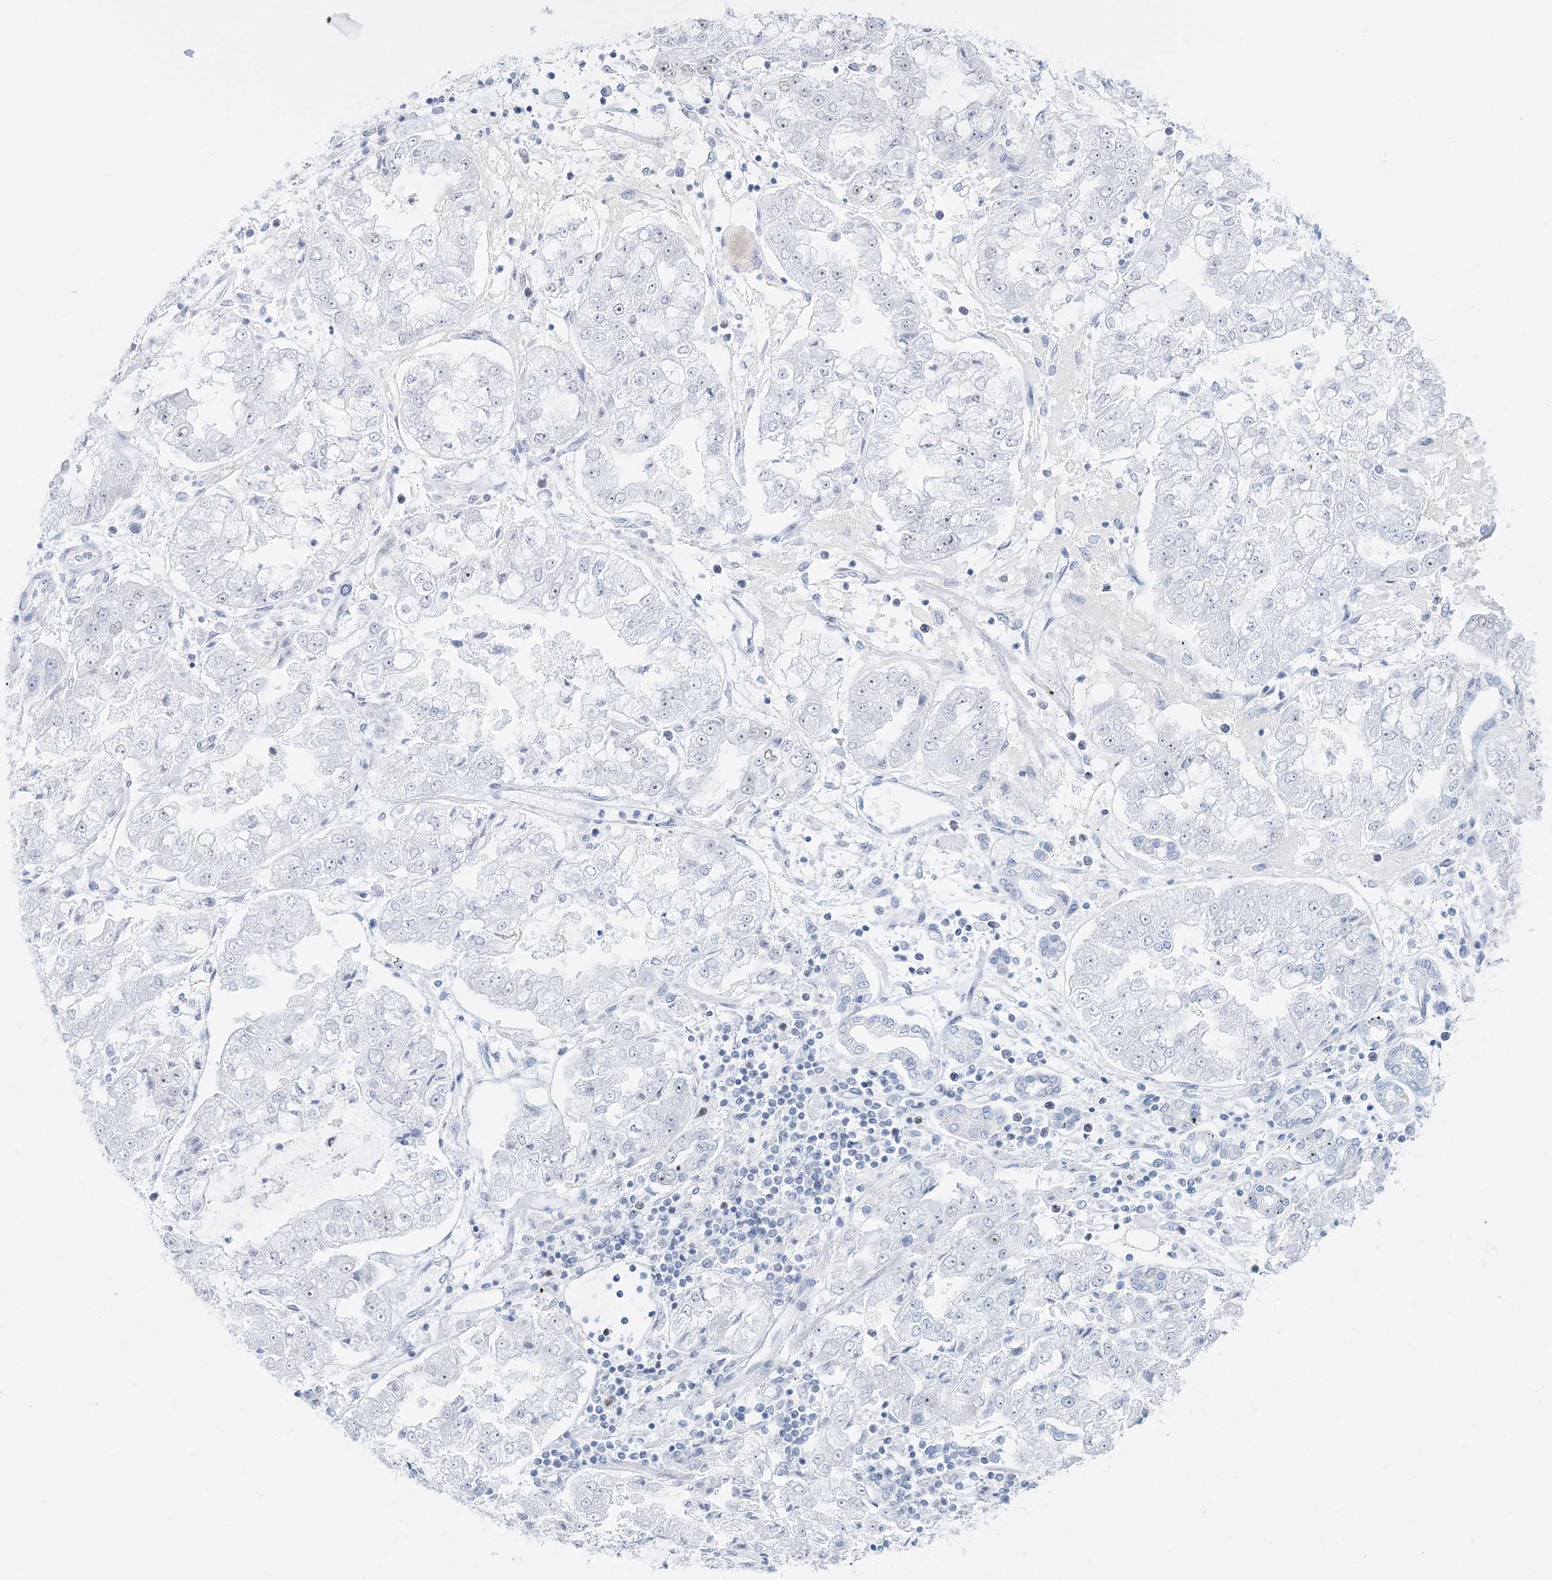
{"staining": {"intensity": "moderate", "quantity": "<25%", "location": "nuclear"}, "tissue": "stomach cancer", "cell_type": "Tumor cells", "image_type": "cancer", "snomed": [{"axis": "morphology", "description": "Adenocarcinoma, NOS"}, {"axis": "topography", "description": "Stomach"}], "caption": "This micrograph exhibits IHC staining of stomach adenocarcinoma, with low moderate nuclear expression in about <25% of tumor cells.", "gene": "DDX21", "patient": {"sex": "male", "age": 76}}